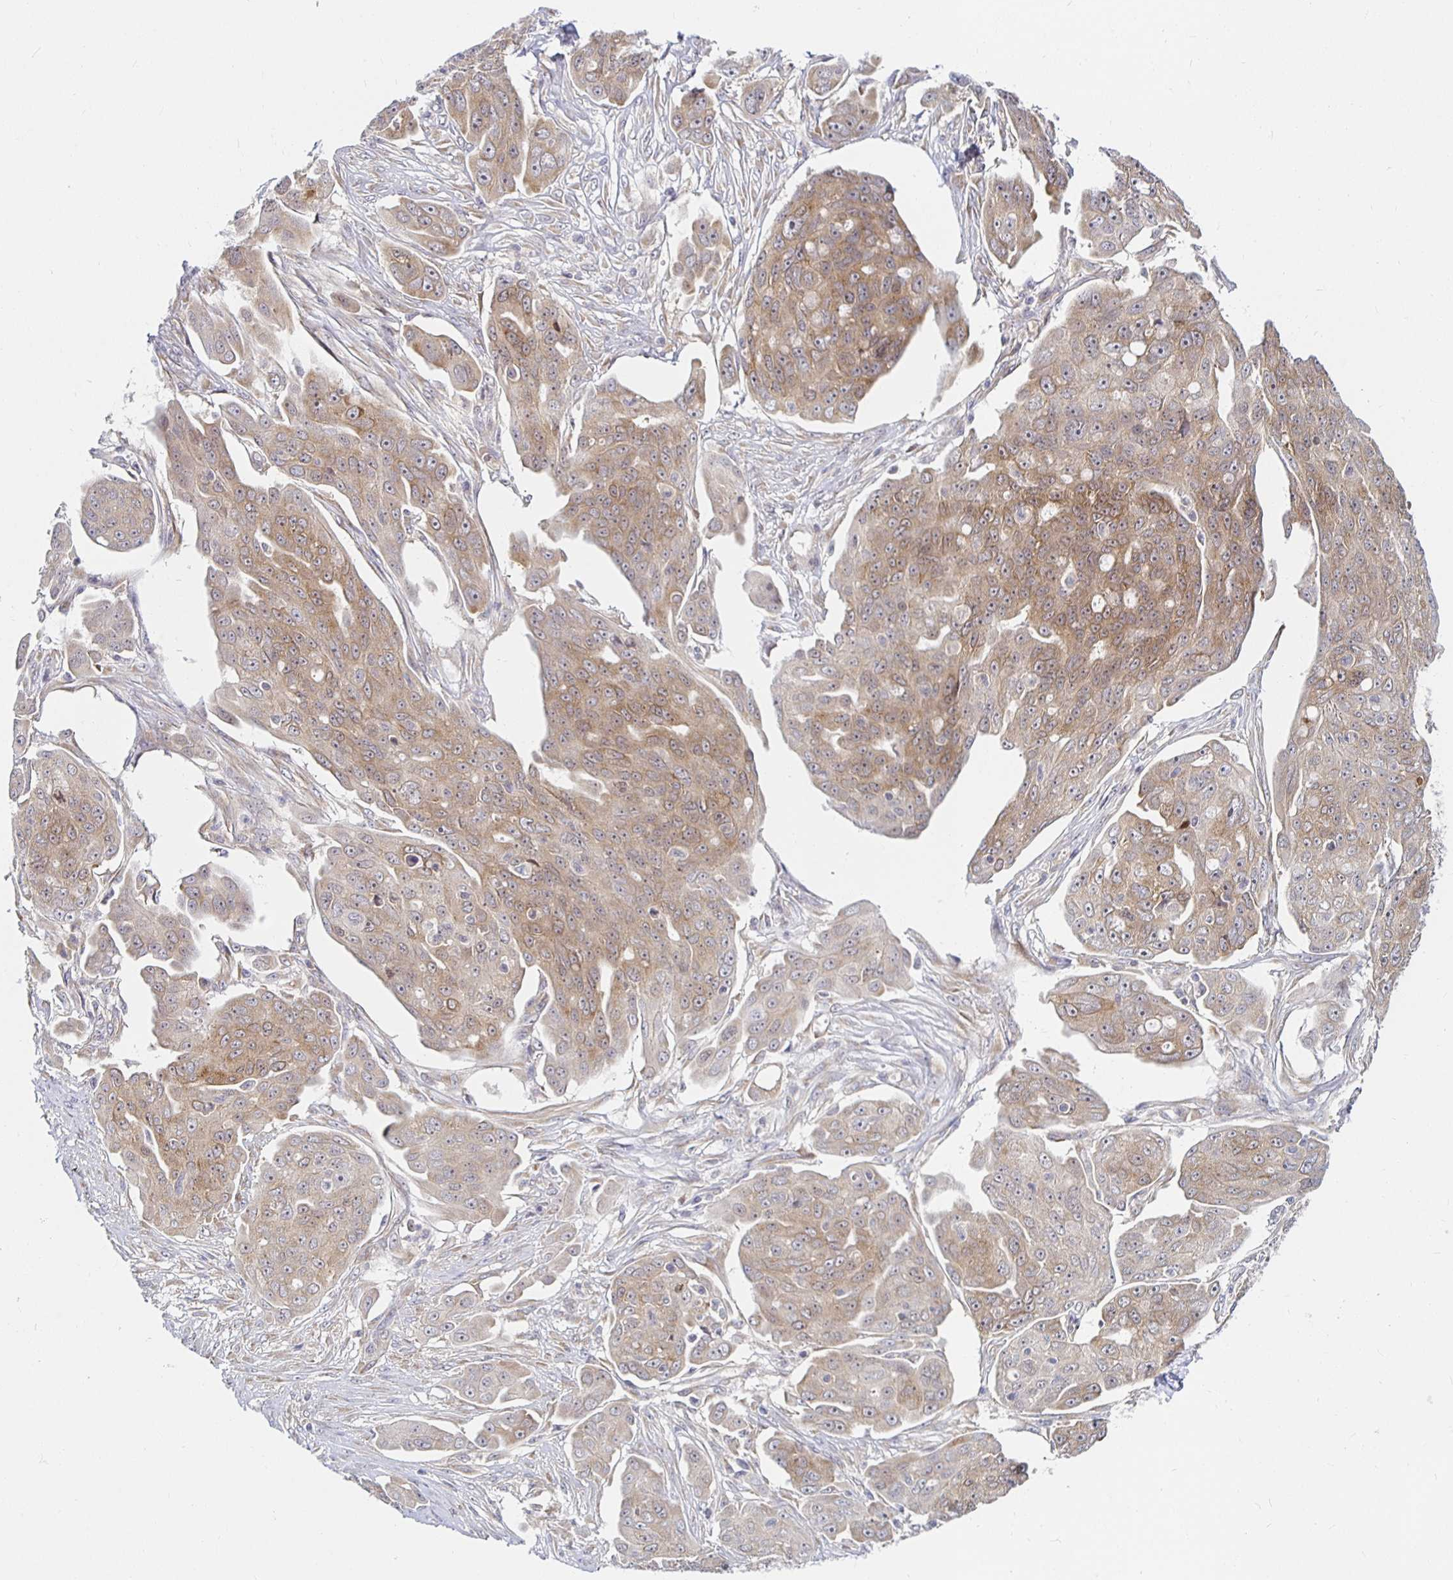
{"staining": {"intensity": "weak", "quantity": ">75%", "location": "cytoplasmic/membranous"}, "tissue": "ovarian cancer", "cell_type": "Tumor cells", "image_type": "cancer", "snomed": [{"axis": "morphology", "description": "Carcinoma, endometroid"}, {"axis": "topography", "description": "Ovary"}], "caption": "The photomicrograph displays immunohistochemical staining of ovarian cancer (endometroid carcinoma). There is weak cytoplasmic/membranous staining is seen in approximately >75% of tumor cells.", "gene": "PDAP1", "patient": {"sex": "female", "age": 70}}